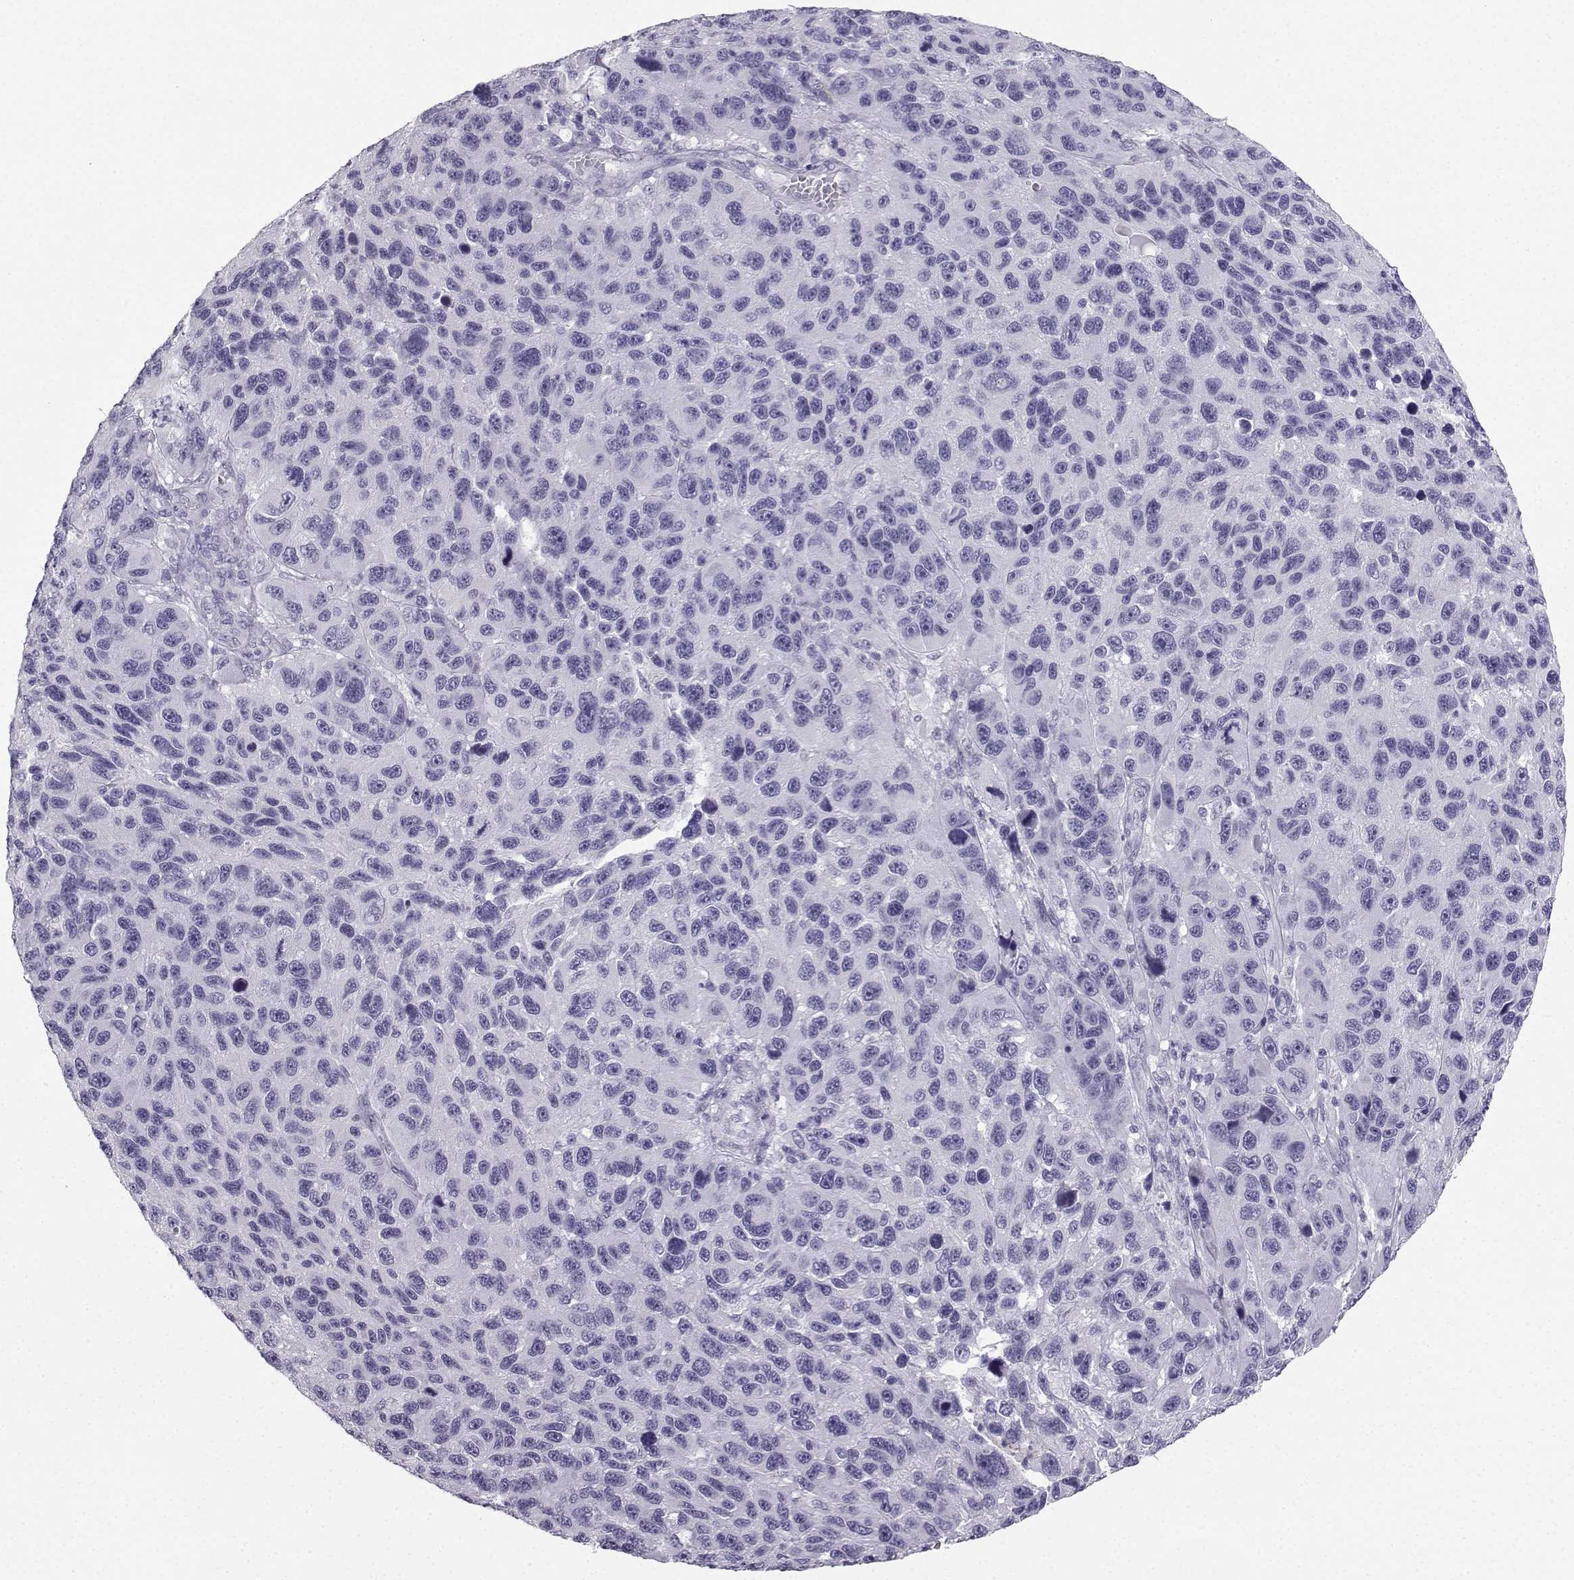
{"staining": {"intensity": "negative", "quantity": "none", "location": "none"}, "tissue": "melanoma", "cell_type": "Tumor cells", "image_type": "cancer", "snomed": [{"axis": "morphology", "description": "Malignant melanoma, NOS"}, {"axis": "topography", "description": "Skin"}], "caption": "This is an immunohistochemistry image of melanoma. There is no staining in tumor cells.", "gene": "IQCD", "patient": {"sex": "male", "age": 53}}